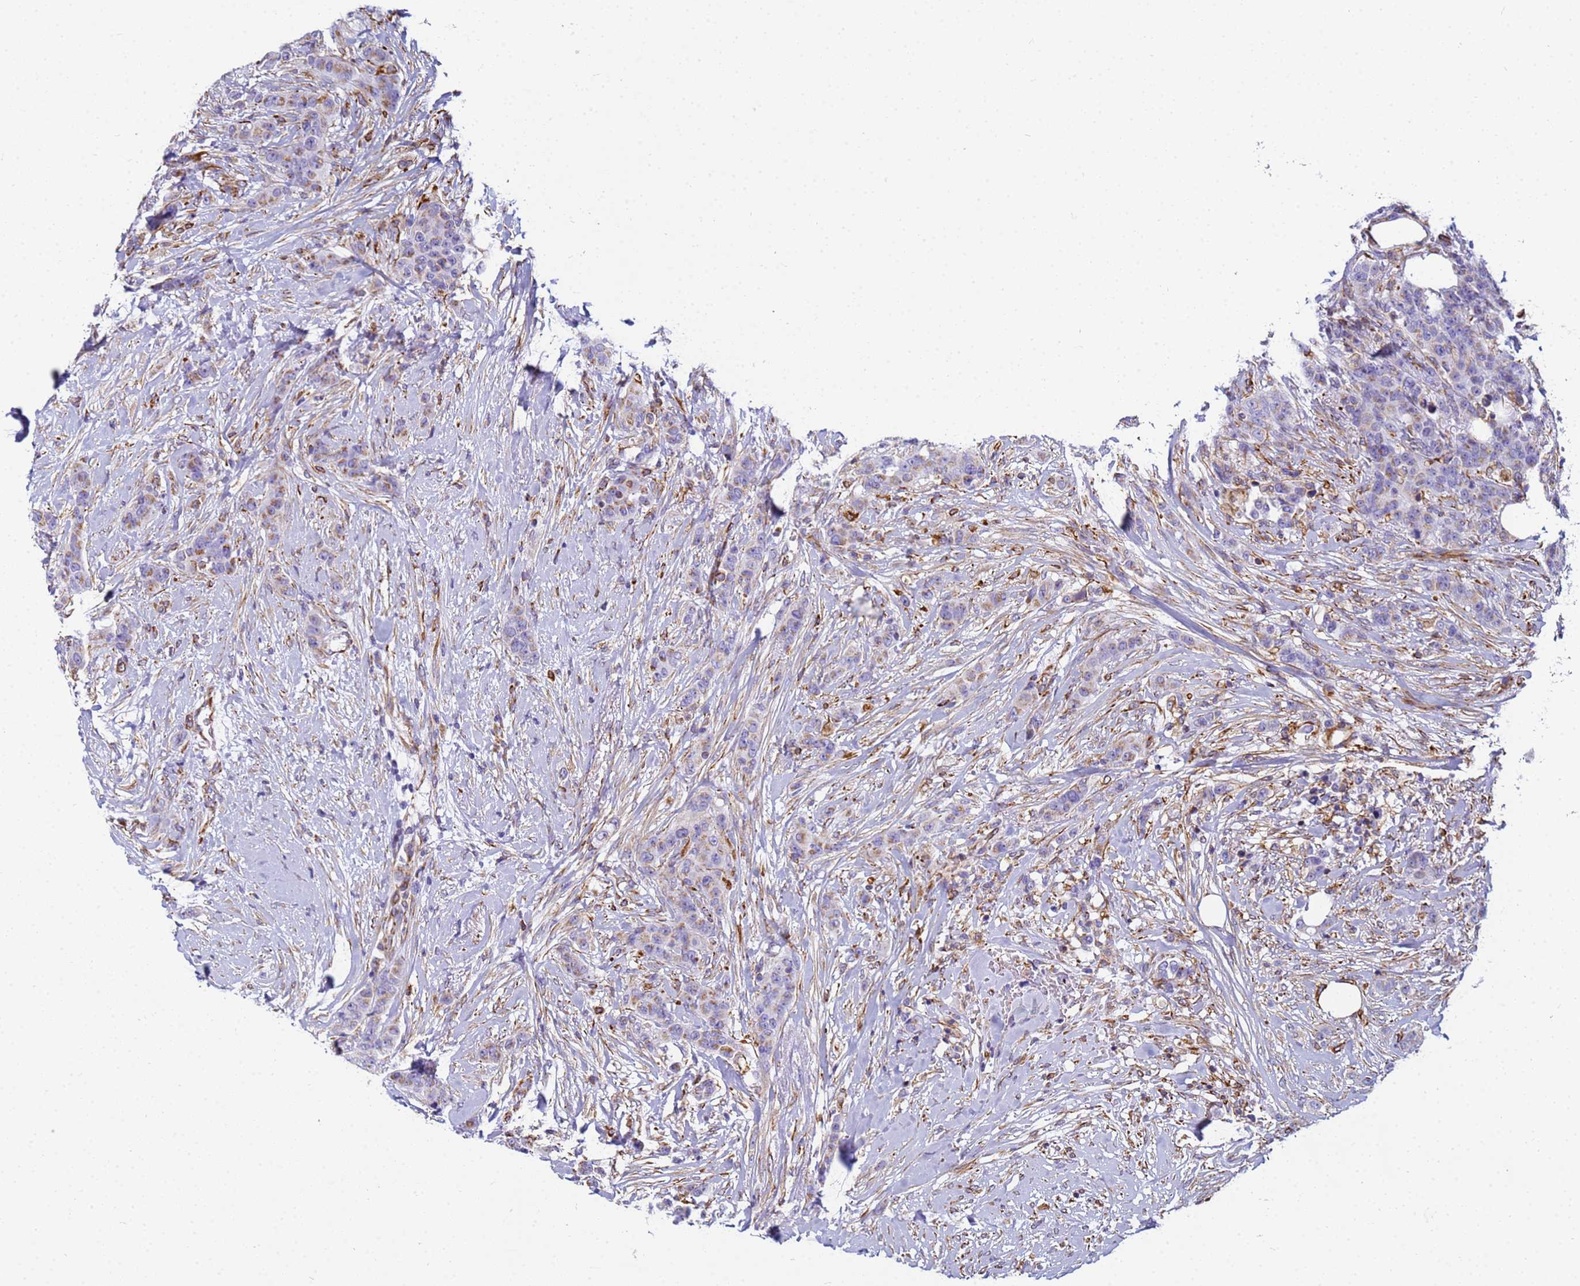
{"staining": {"intensity": "moderate", "quantity": "<25%", "location": "cytoplasmic/membranous"}, "tissue": "breast cancer", "cell_type": "Tumor cells", "image_type": "cancer", "snomed": [{"axis": "morphology", "description": "Duct carcinoma"}, {"axis": "topography", "description": "Breast"}], "caption": "Immunohistochemical staining of breast infiltrating ductal carcinoma shows moderate cytoplasmic/membranous protein positivity in about <25% of tumor cells.", "gene": "UBXN2B", "patient": {"sex": "female", "age": 40}}